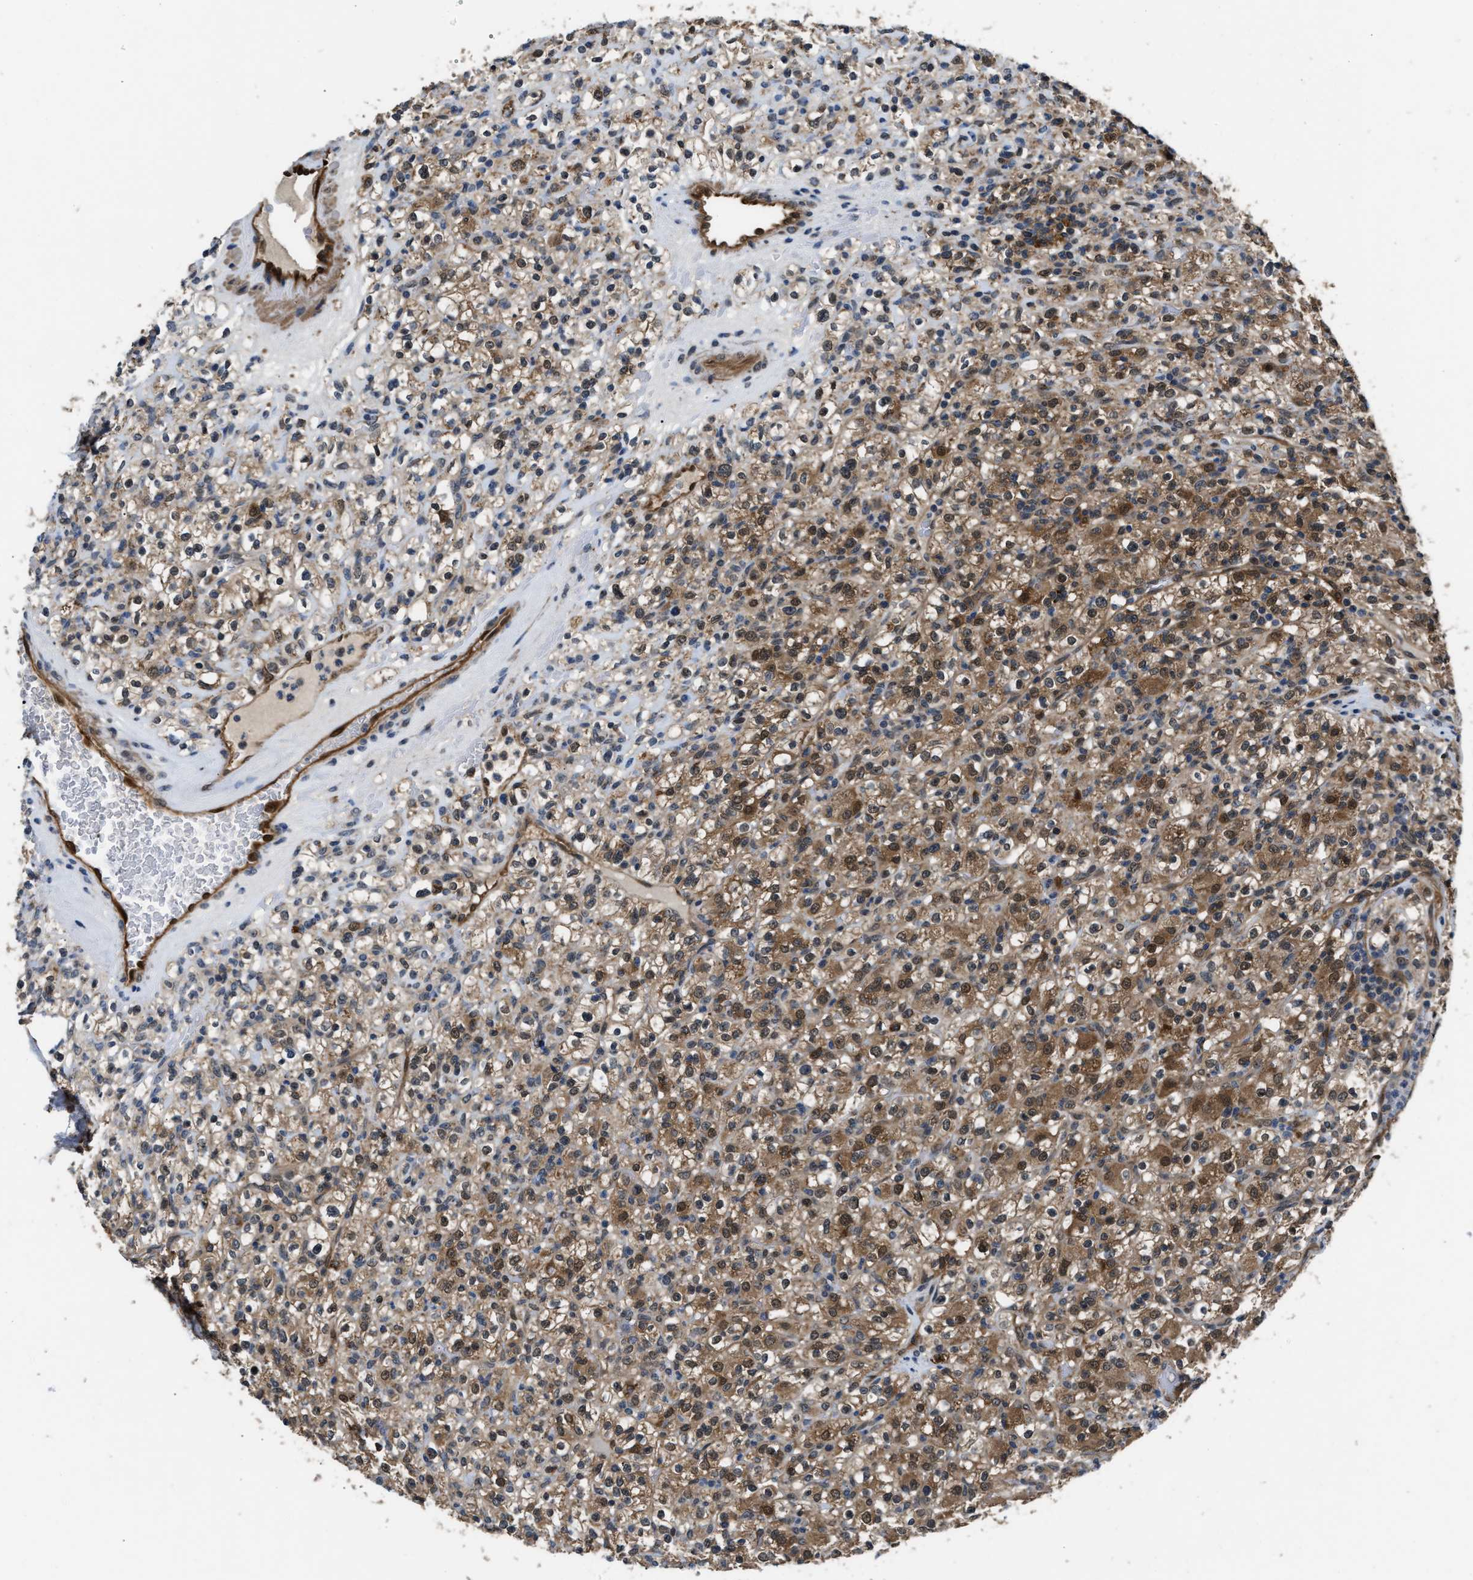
{"staining": {"intensity": "moderate", "quantity": ">75%", "location": "cytoplasmic/membranous,nuclear"}, "tissue": "renal cancer", "cell_type": "Tumor cells", "image_type": "cancer", "snomed": [{"axis": "morphology", "description": "Normal tissue, NOS"}, {"axis": "morphology", "description": "Adenocarcinoma, NOS"}, {"axis": "topography", "description": "Kidney"}], "caption": "The photomicrograph displays a brown stain indicating the presence of a protein in the cytoplasmic/membranous and nuclear of tumor cells in renal cancer (adenocarcinoma).", "gene": "PPA1", "patient": {"sex": "female", "age": 72}}